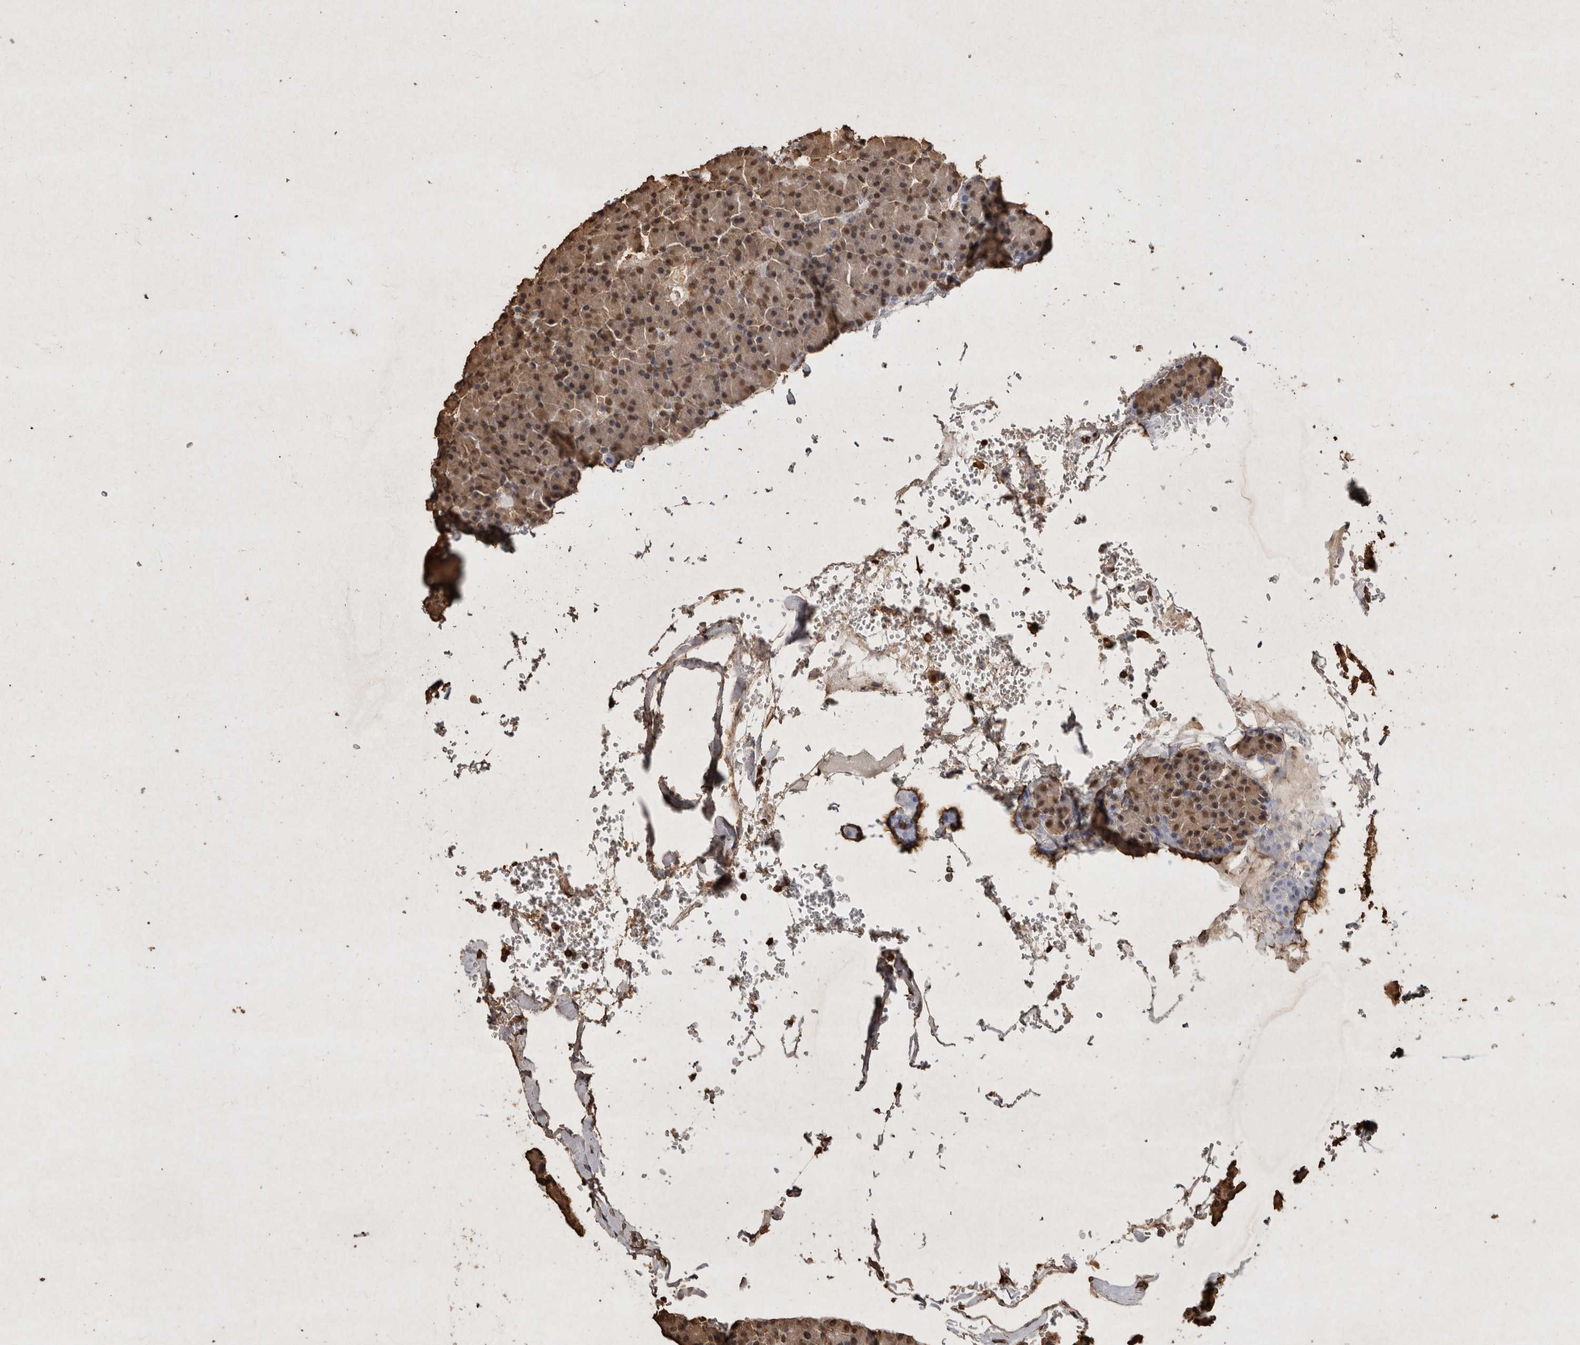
{"staining": {"intensity": "moderate", "quantity": ">75%", "location": "nuclear"}, "tissue": "pancreas", "cell_type": "Exocrine glandular cells", "image_type": "normal", "snomed": [{"axis": "morphology", "description": "Normal tissue, NOS"}, {"axis": "topography", "description": "Pancreas"}], "caption": "Immunohistochemical staining of normal pancreas shows >75% levels of moderate nuclear protein staining in about >75% of exocrine glandular cells.", "gene": "FSTL3", "patient": {"sex": "female", "age": 43}}